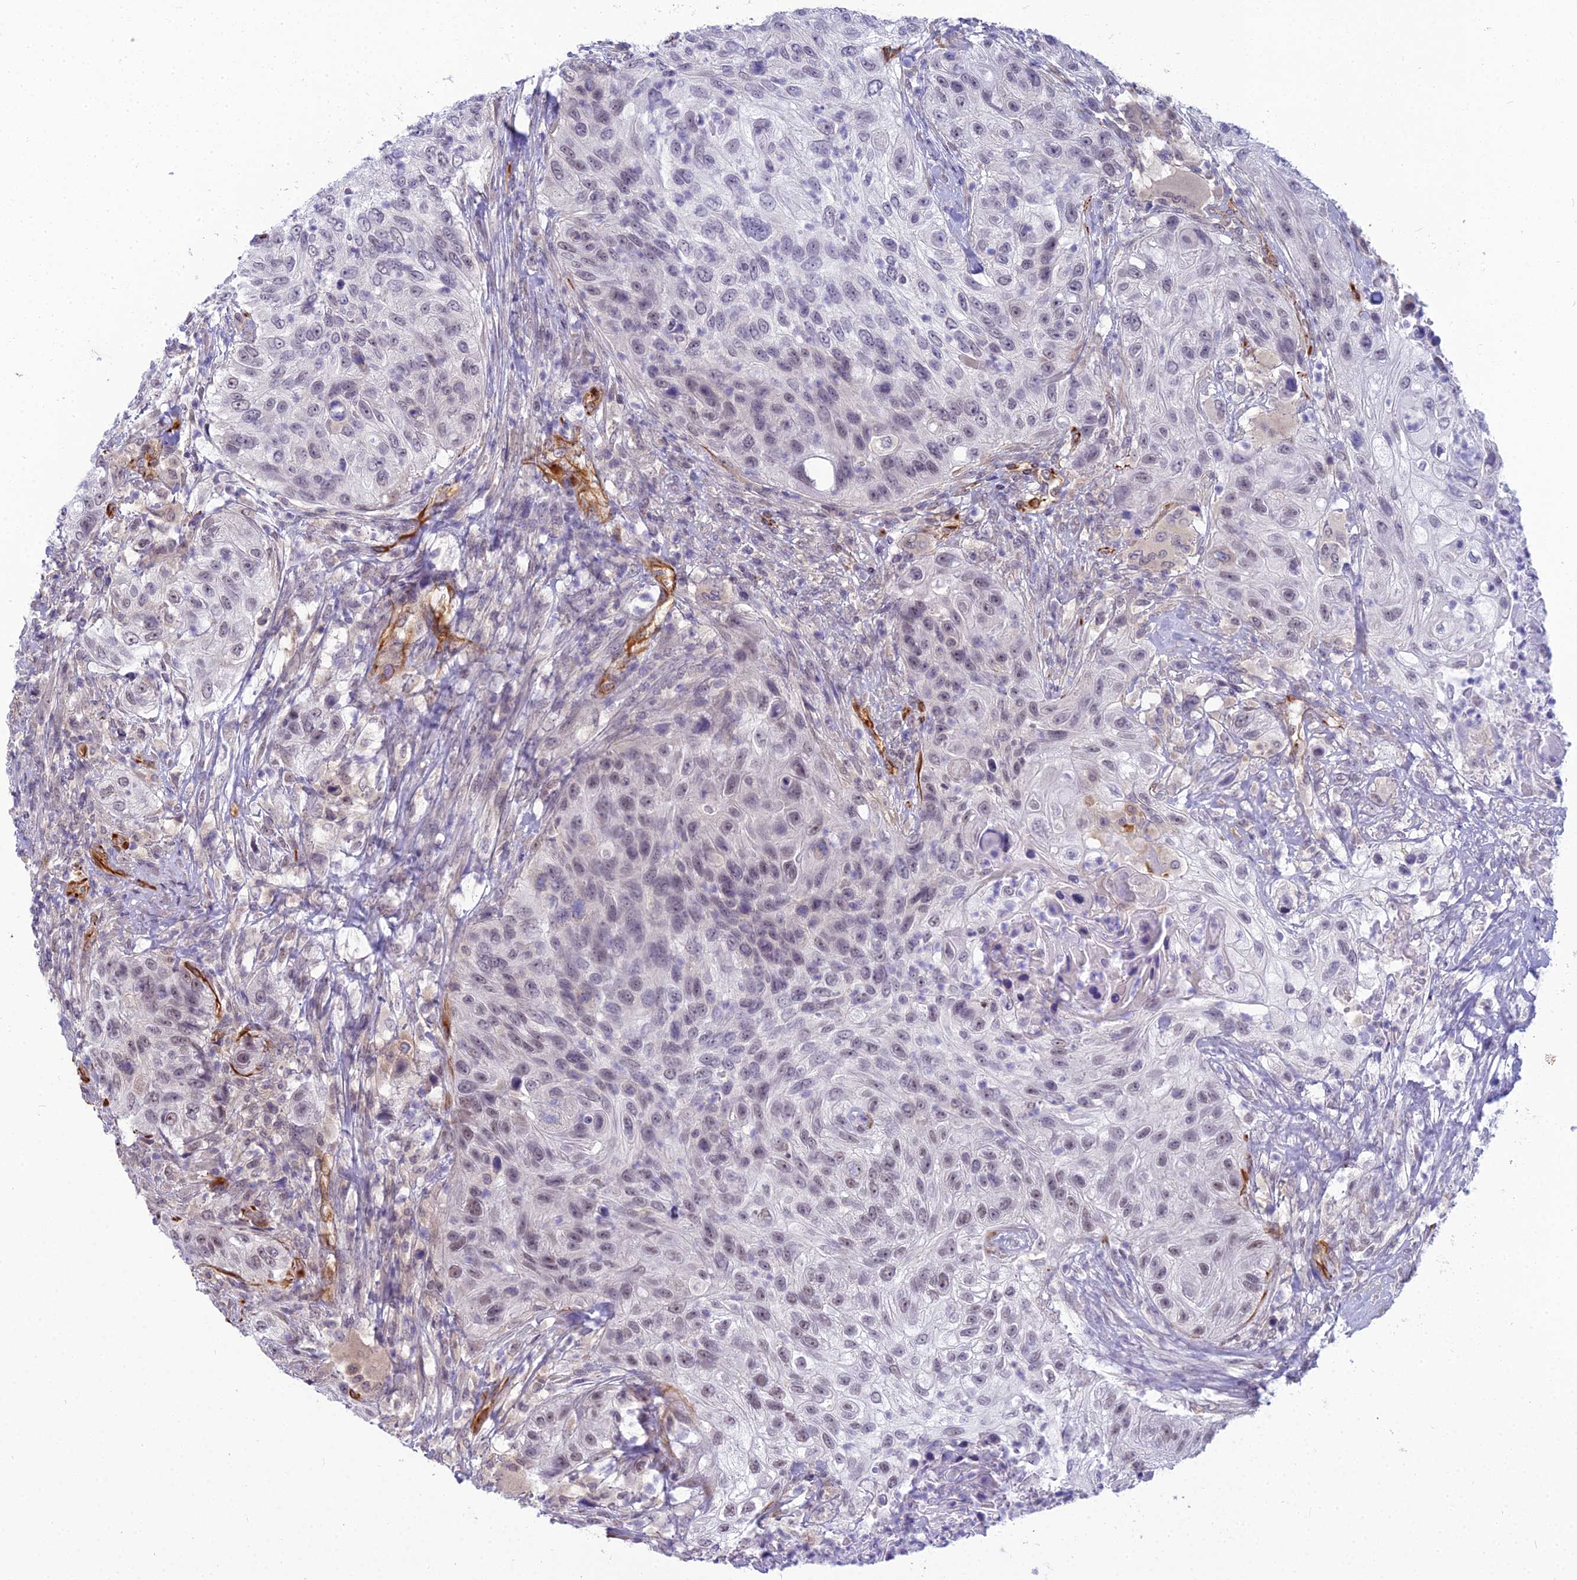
{"staining": {"intensity": "weak", "quantity": "<25%", "location": "nuclear"}, "tissue": "urothelial cancer", "cell_type": "Tumor cells", "image_type": "cancer", "snomed": [{"axis": "morphology", "description": "Urothelial carcinoma, High grade"}, {"axis": "topography", "description": "Urinary bladder"}], "caption": "Immunohistochemistry (IHC) micrograph of neoplastic tissue: urothelial cancer stained with DAB displays no significant protein positivity in tumor cells.", "gene": "RGL3", "patient": {"sex": "female", "age": 60}}